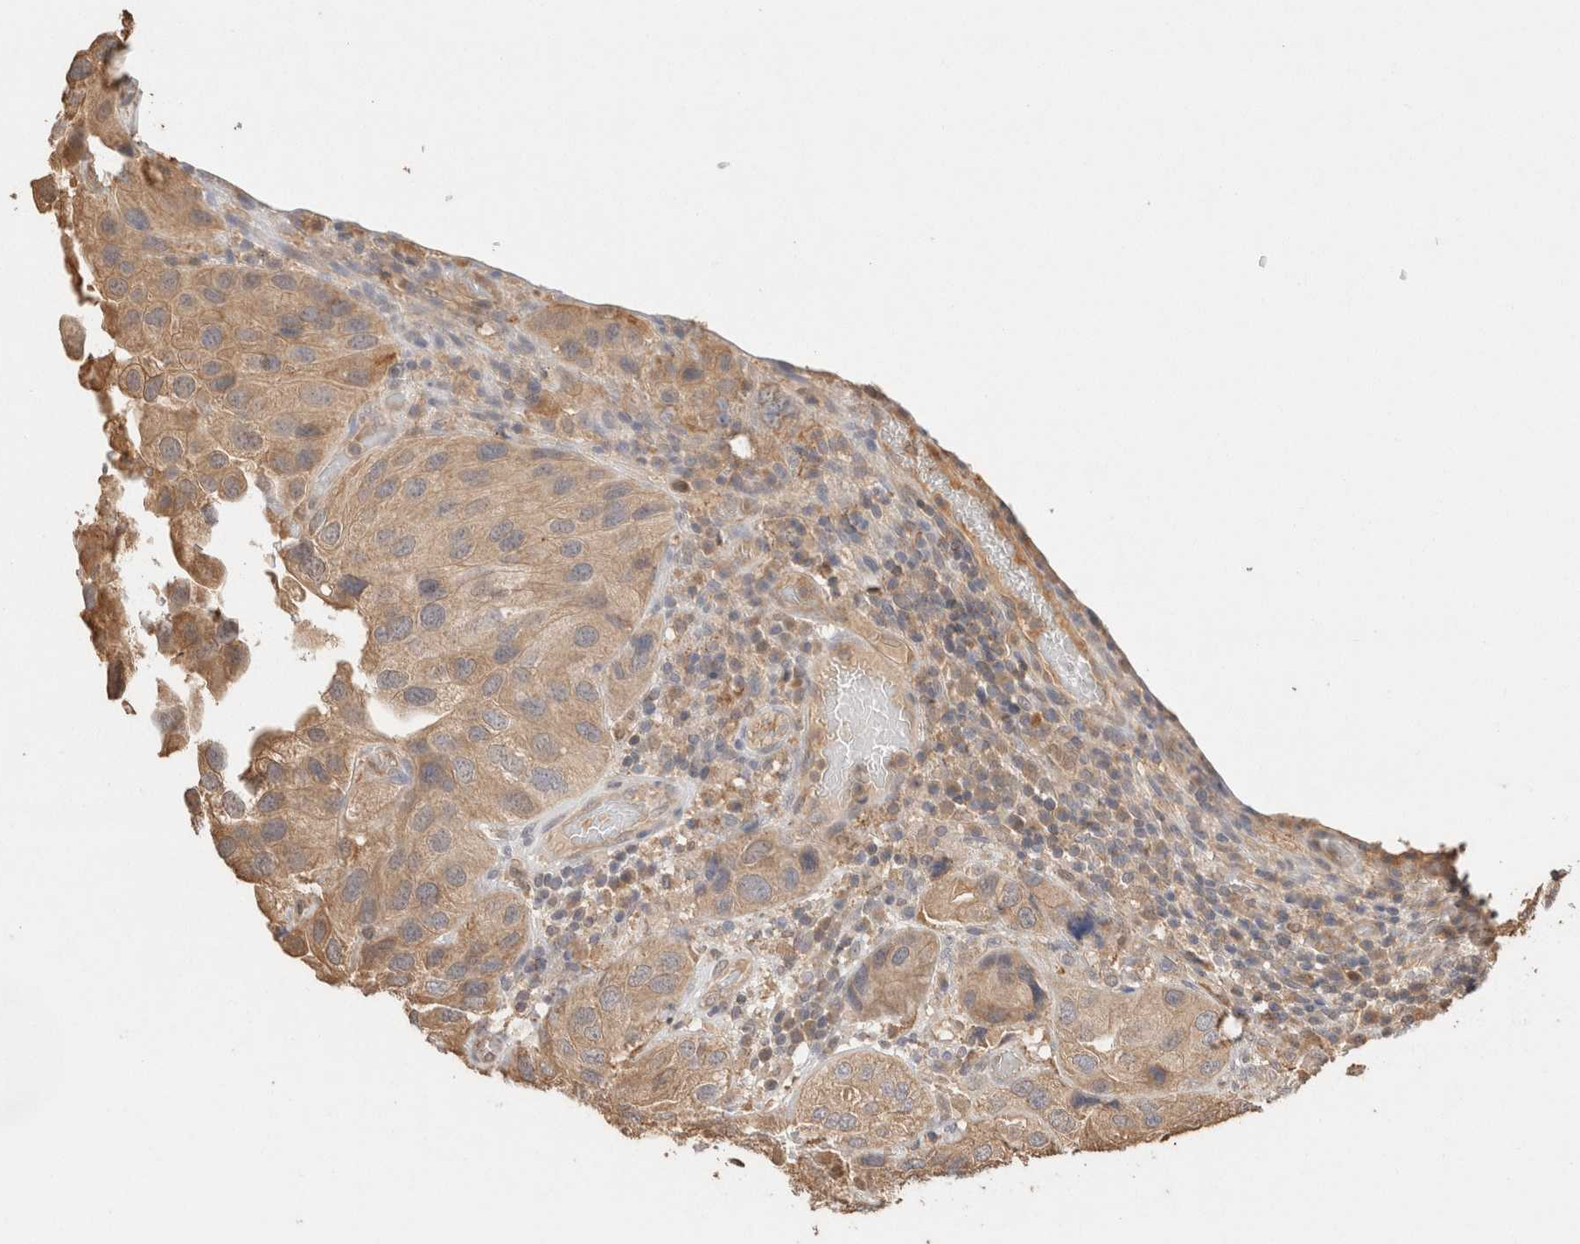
{"staining": {"intensity": "moderate", "quantity": ">75%", "location": "cytoplasmic/membranous"}, "tissue": "urothelial cancer", "cell_type": "Tumor cells", "image_type": "cancer", "snomed": [{"axis": "morphology", "description": "Urothelial carcinoma, High grade"}, {"axis": "topography", "description": "Urinary bladder"}], "caption": "Protein expression analysis of human urothelial carcinoma (high-grade) reveals moderate cytoplasmic/membranous staining in about >75% of tumor cells.", "gene": "YWHAH", "patient": {"sex": "female", "age": 64}}